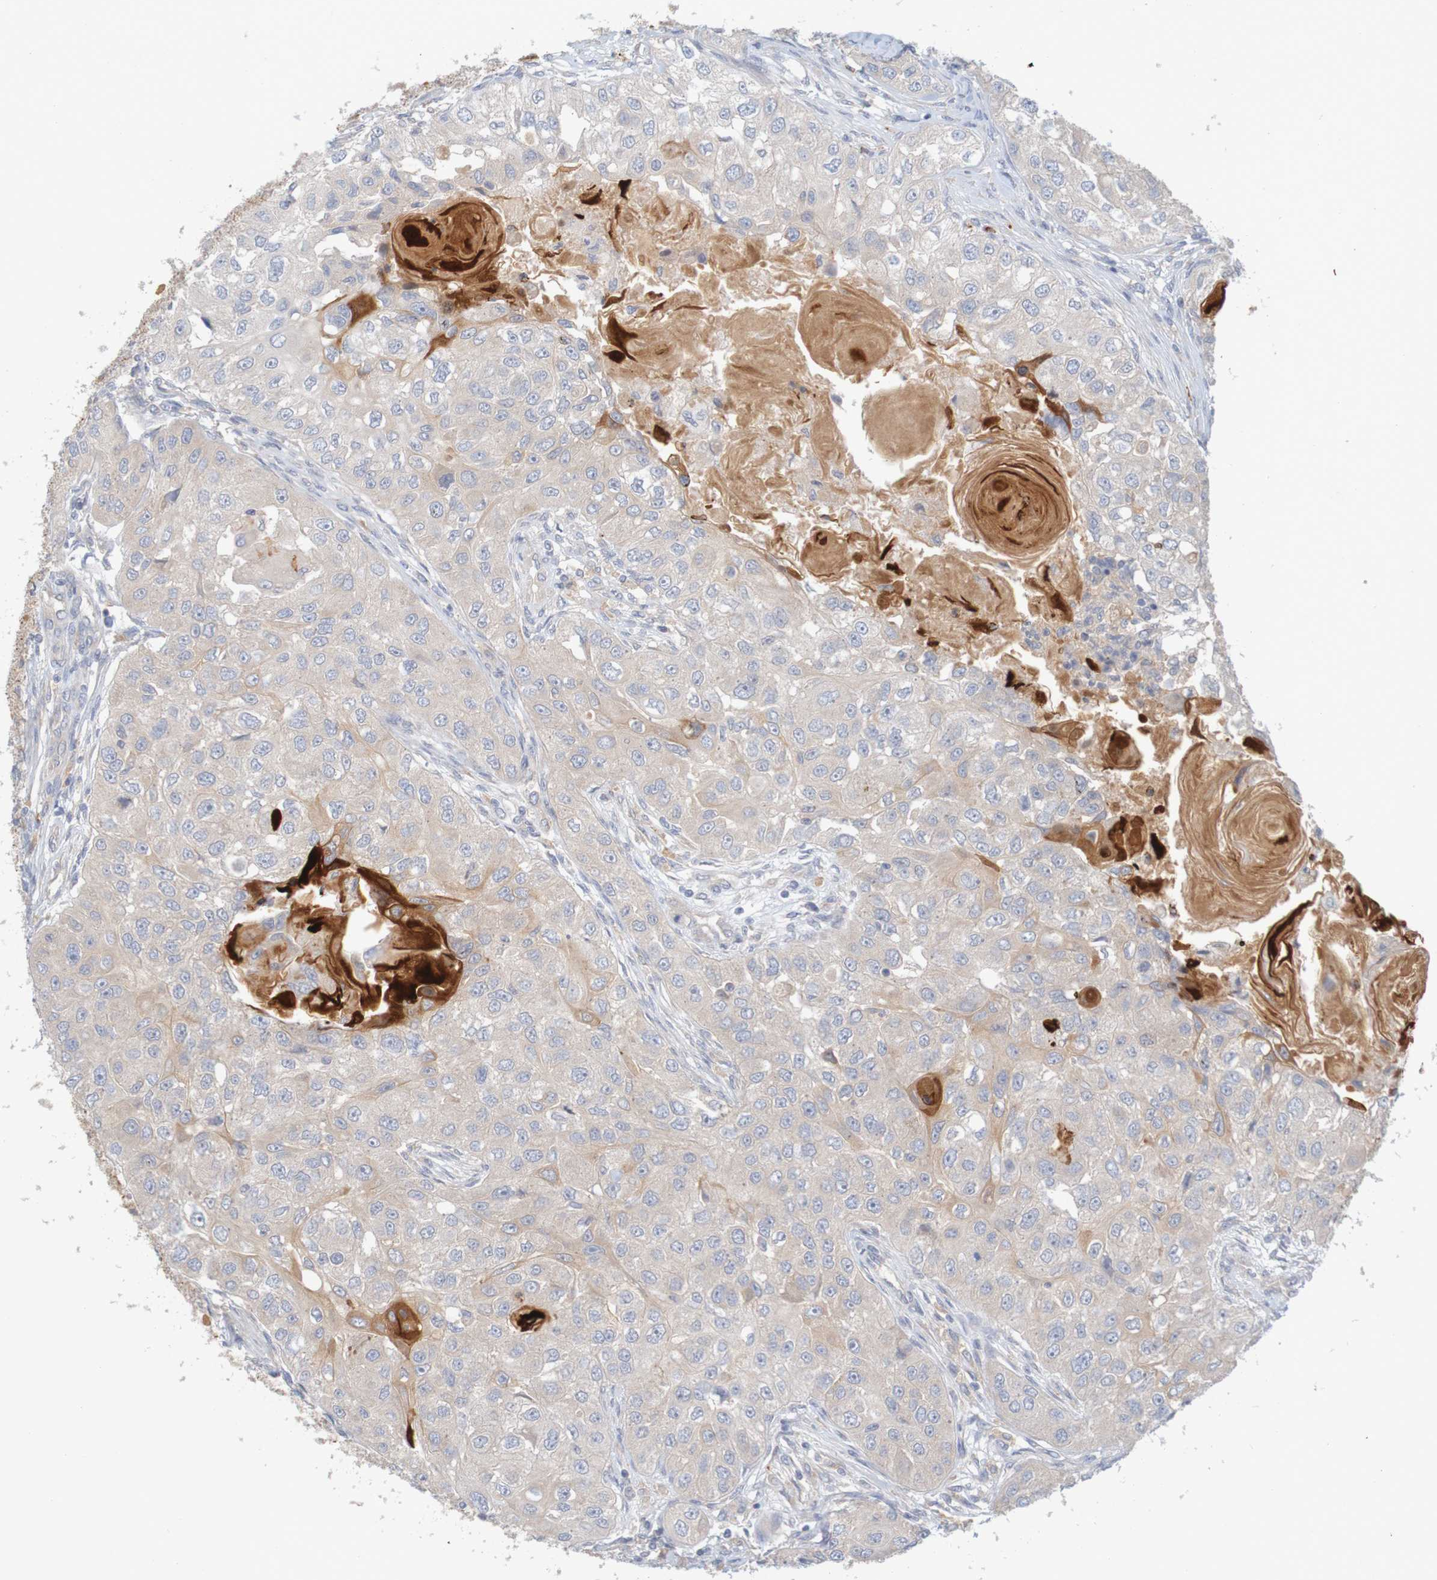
{"staining": {"intensity": "weak", "quantity": "<25%", "location": "cytoplasmic/membranous"}, "tissue": "head and neck cancer", "cell_type": "Tumor cells", "image_type": "cancer", "snomed": [{"axis": "morphology", "description": "Normal tissue, NOS"}, {"axis": "morphology", "description": "Squamous cell carcinoma, NOS"}, {"axis": "topography", "description": "Skeletal muscle"}, {"axis": "topography", "description": "Head-Neck"}], "caption": "Head and neck cancer (squamous cell carcinoma) was stained to show a protein in brown. There is no significant expression in tumor cells.", "gene": "KRT23", "patient": {"sex": "male", "age": 51}}